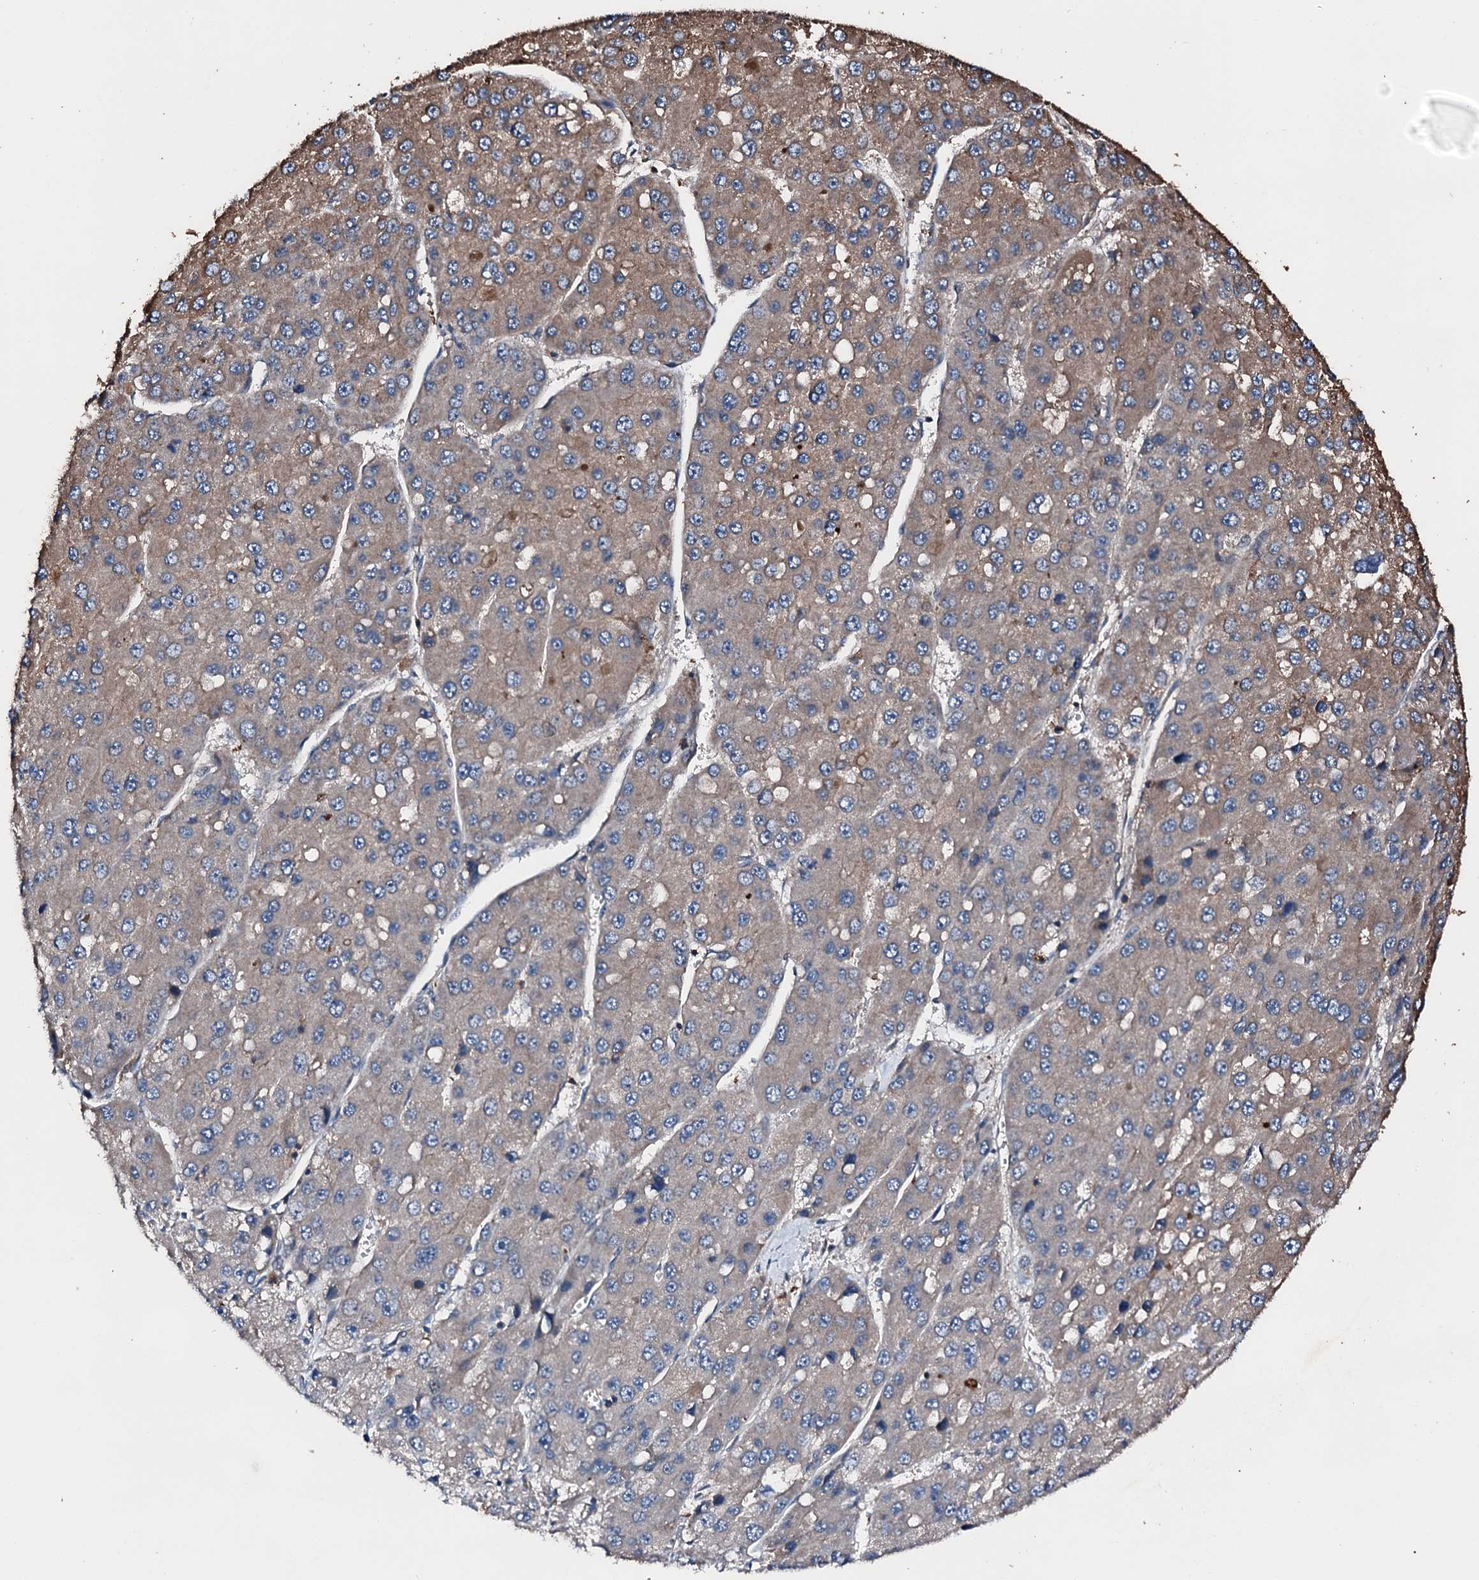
{"staining": {"intensity": "moderate", "quantity": "<25%", "location": "cytoplasmic/membranous"}, "tissue": "liver cancer", "cell_type": "Tumor cells", "image_type": "cancer", "snomed": [{"axis": "morphology", "description": "Carcinoma, Hepatocellular, NOS"}, {"axis": "topography", "description": "Liver"}], "caption": "DAB immunohistochemical staining of human liver cancer demonstrates moderate cytoplasmic/membranous protein expression in about <25% of tumor cells.", "gene": "FGD4", "patient": {"sex": "female", "age": 73}}